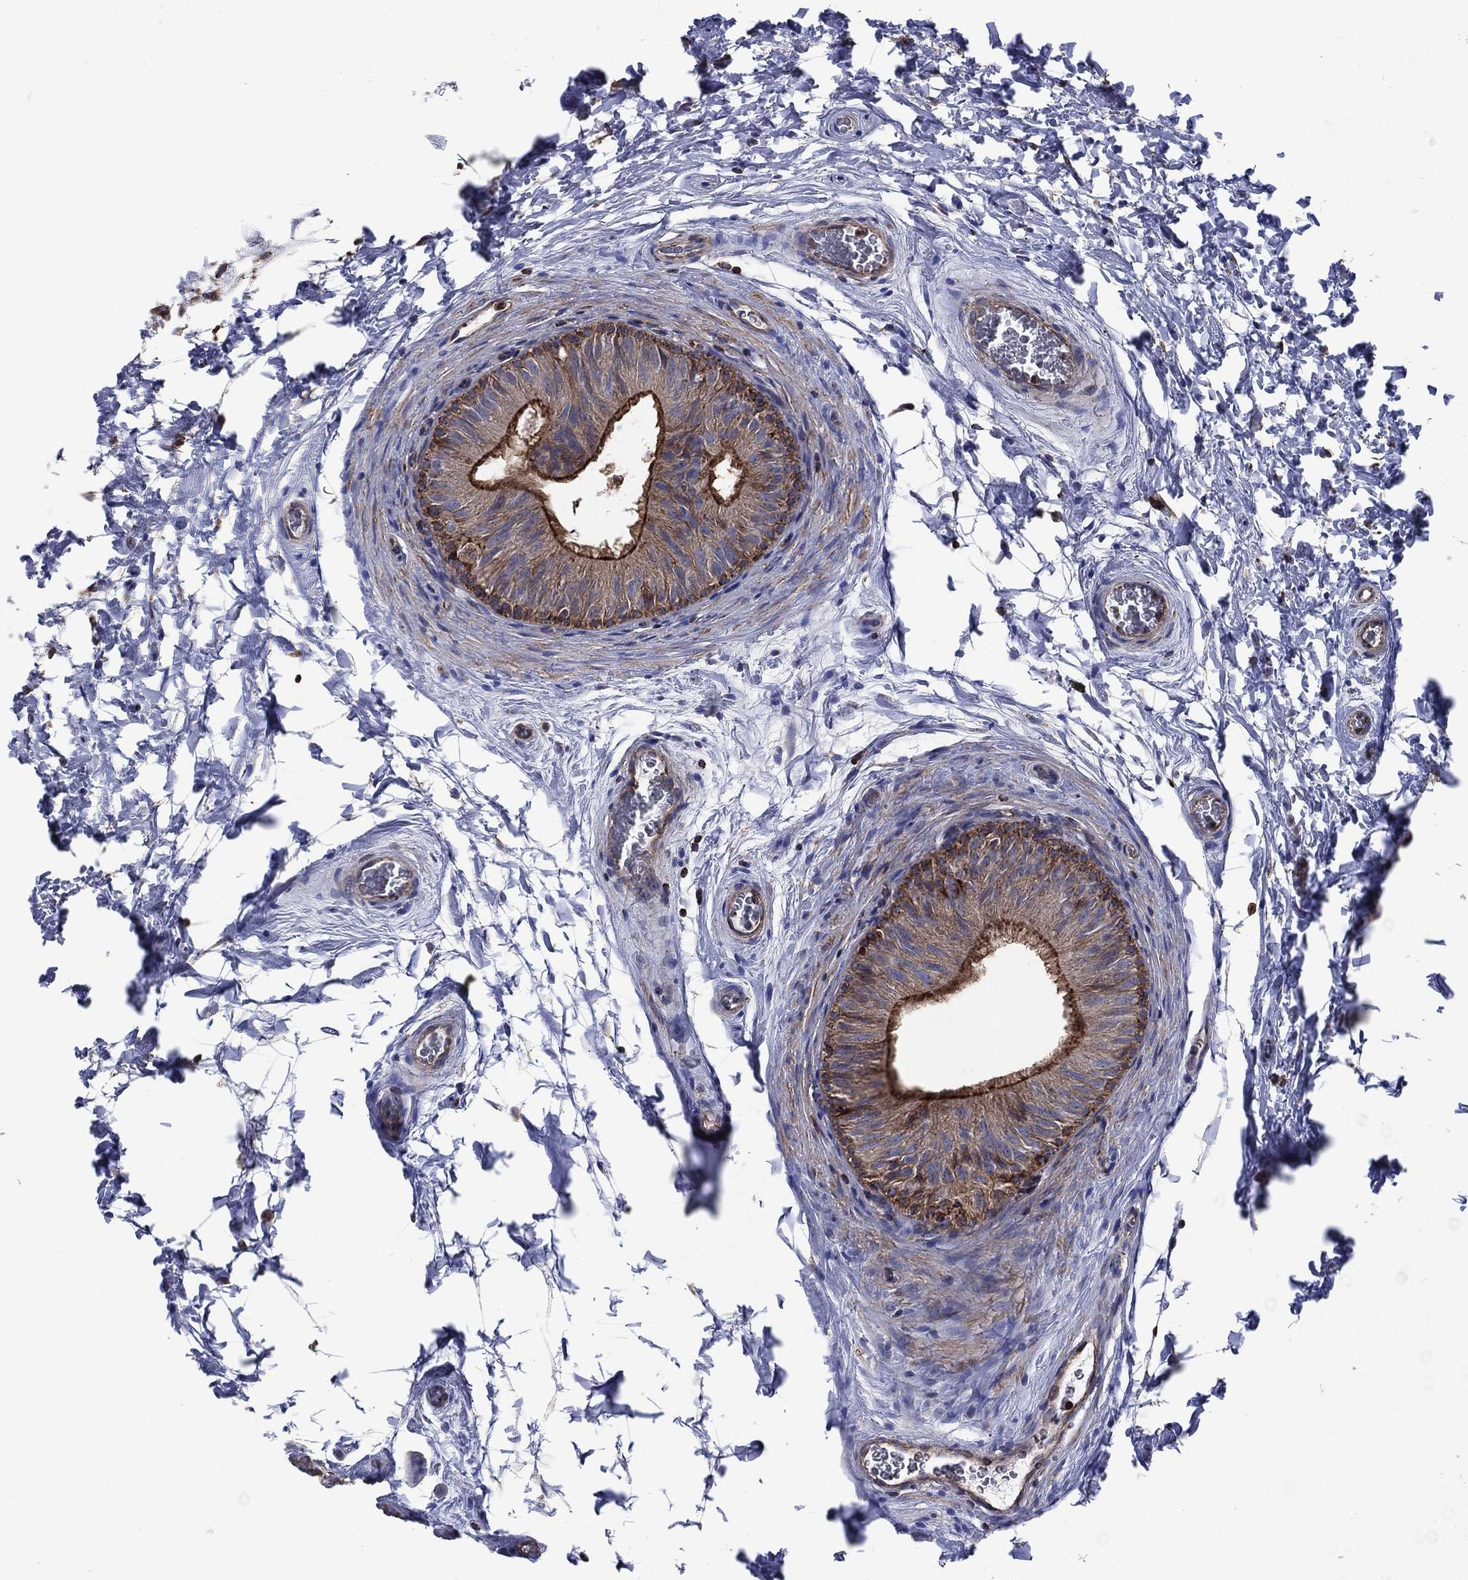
{"staining": {"intensity": "strong", "quantity": ">75%", "location": "cytoplasmic/membranous"}, "tissue": "epididymis", "cell_type": "Glandular cells", "image_type": "normal", "snomed": [{"axis": "morphology", "description": "Normal tissue, NOS"}, {"axis": "topography", "description": "Epididymis"}], "caption": "Glandular cells demonstrate strong cytoplasmic/membranous expression in approximately >75% of cells in benign epididymis.", "gene": "ANKRD37", "patient": {"sex": "male", "age": 34}}